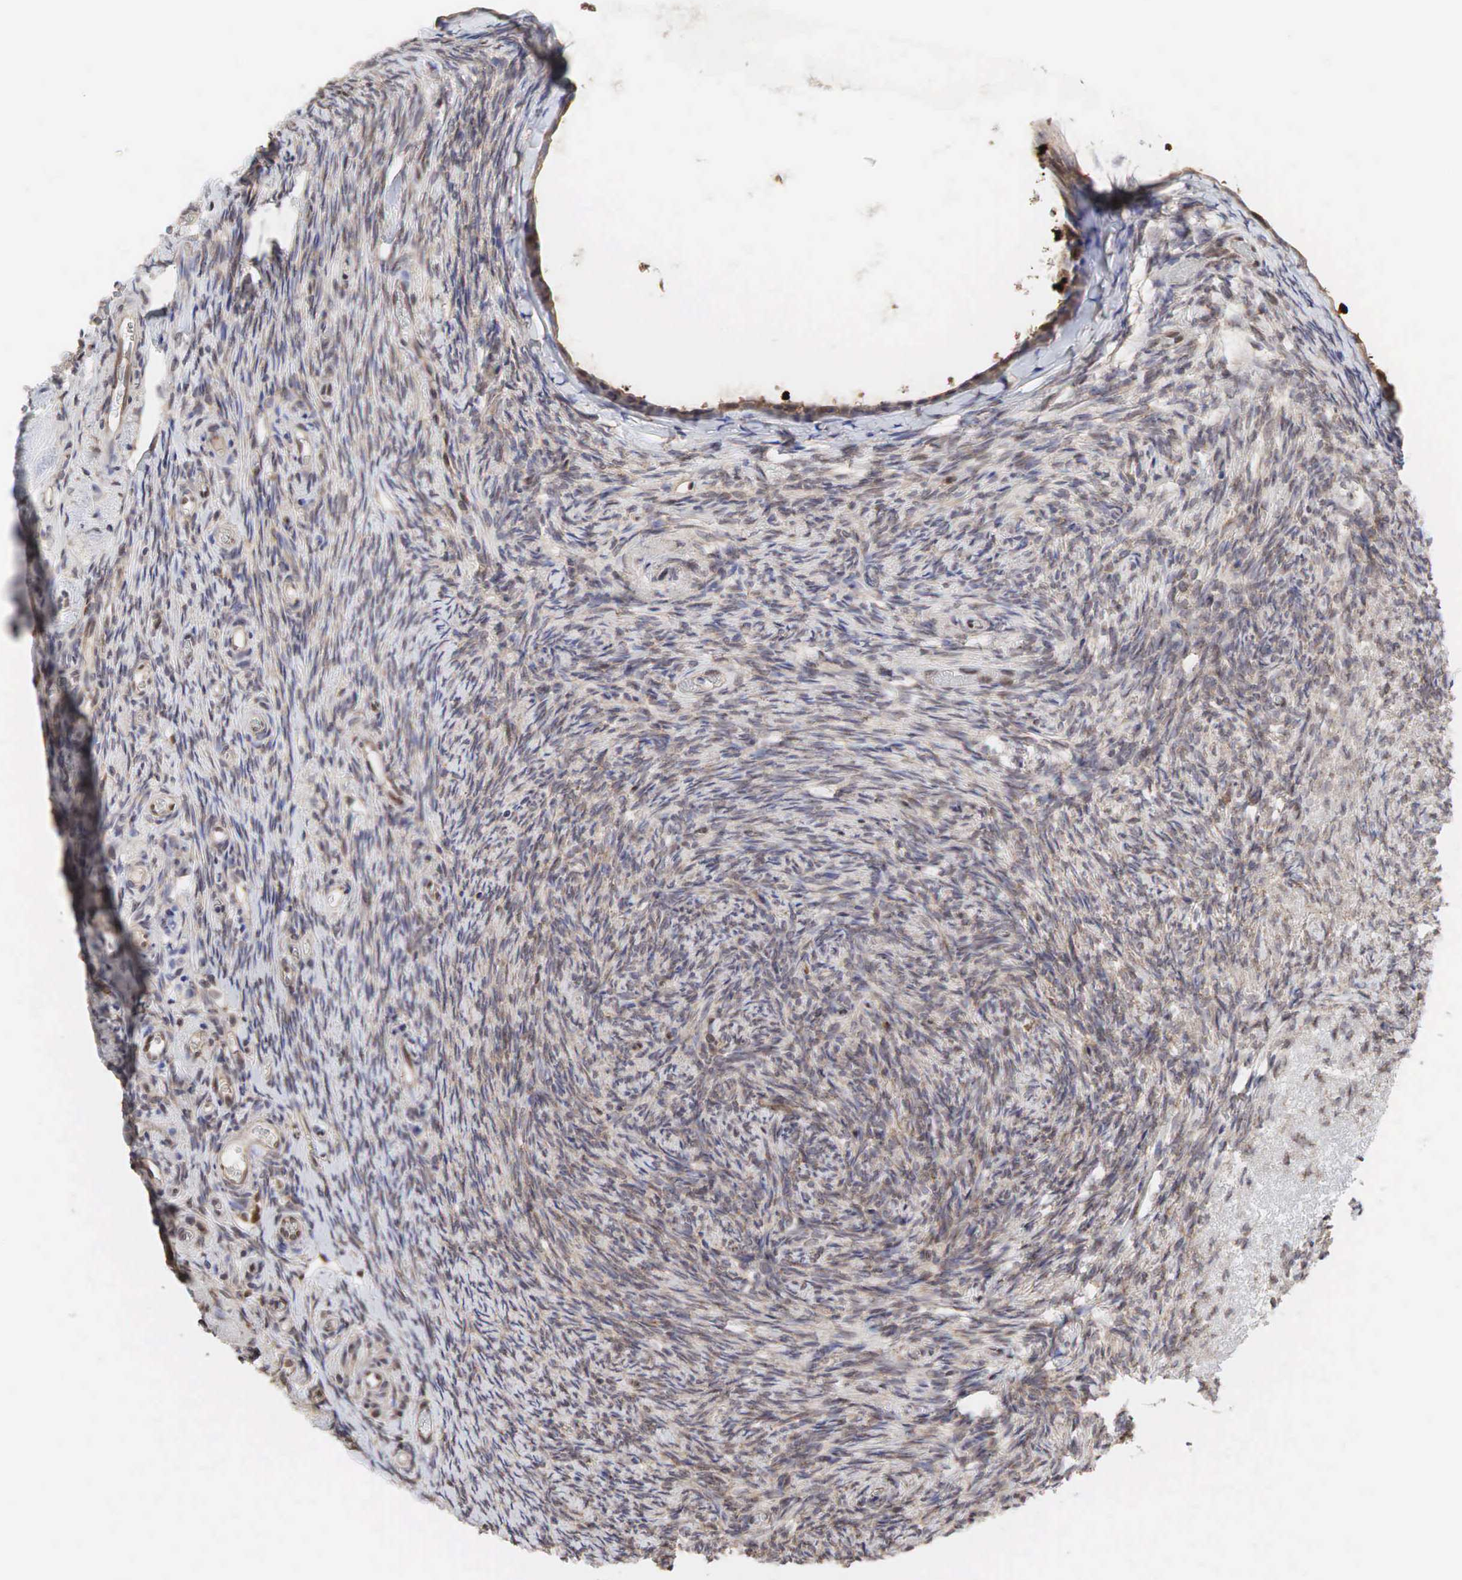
{"staining": {"intensity": "weak", "quantity": ">75%", "location": "cytoplasmic/membranous"}, "tissue": "ovary", "cell_type": "Ovarian stroma cells", "image_type": "normal", "snomed": [{"axis": "morphology", "description": "Normal tissue, NOS"}, {"axis": "topography", "description": "Ovary"}], "caption": "Immunohistochemical staining of benign ovary displays >75% levels of weak cytoplasmic/membranous protein expression in about >75% of ovarian stroma cells.", "gene": "PABPC5", "patient": {"sex": "female", "age": 78}}